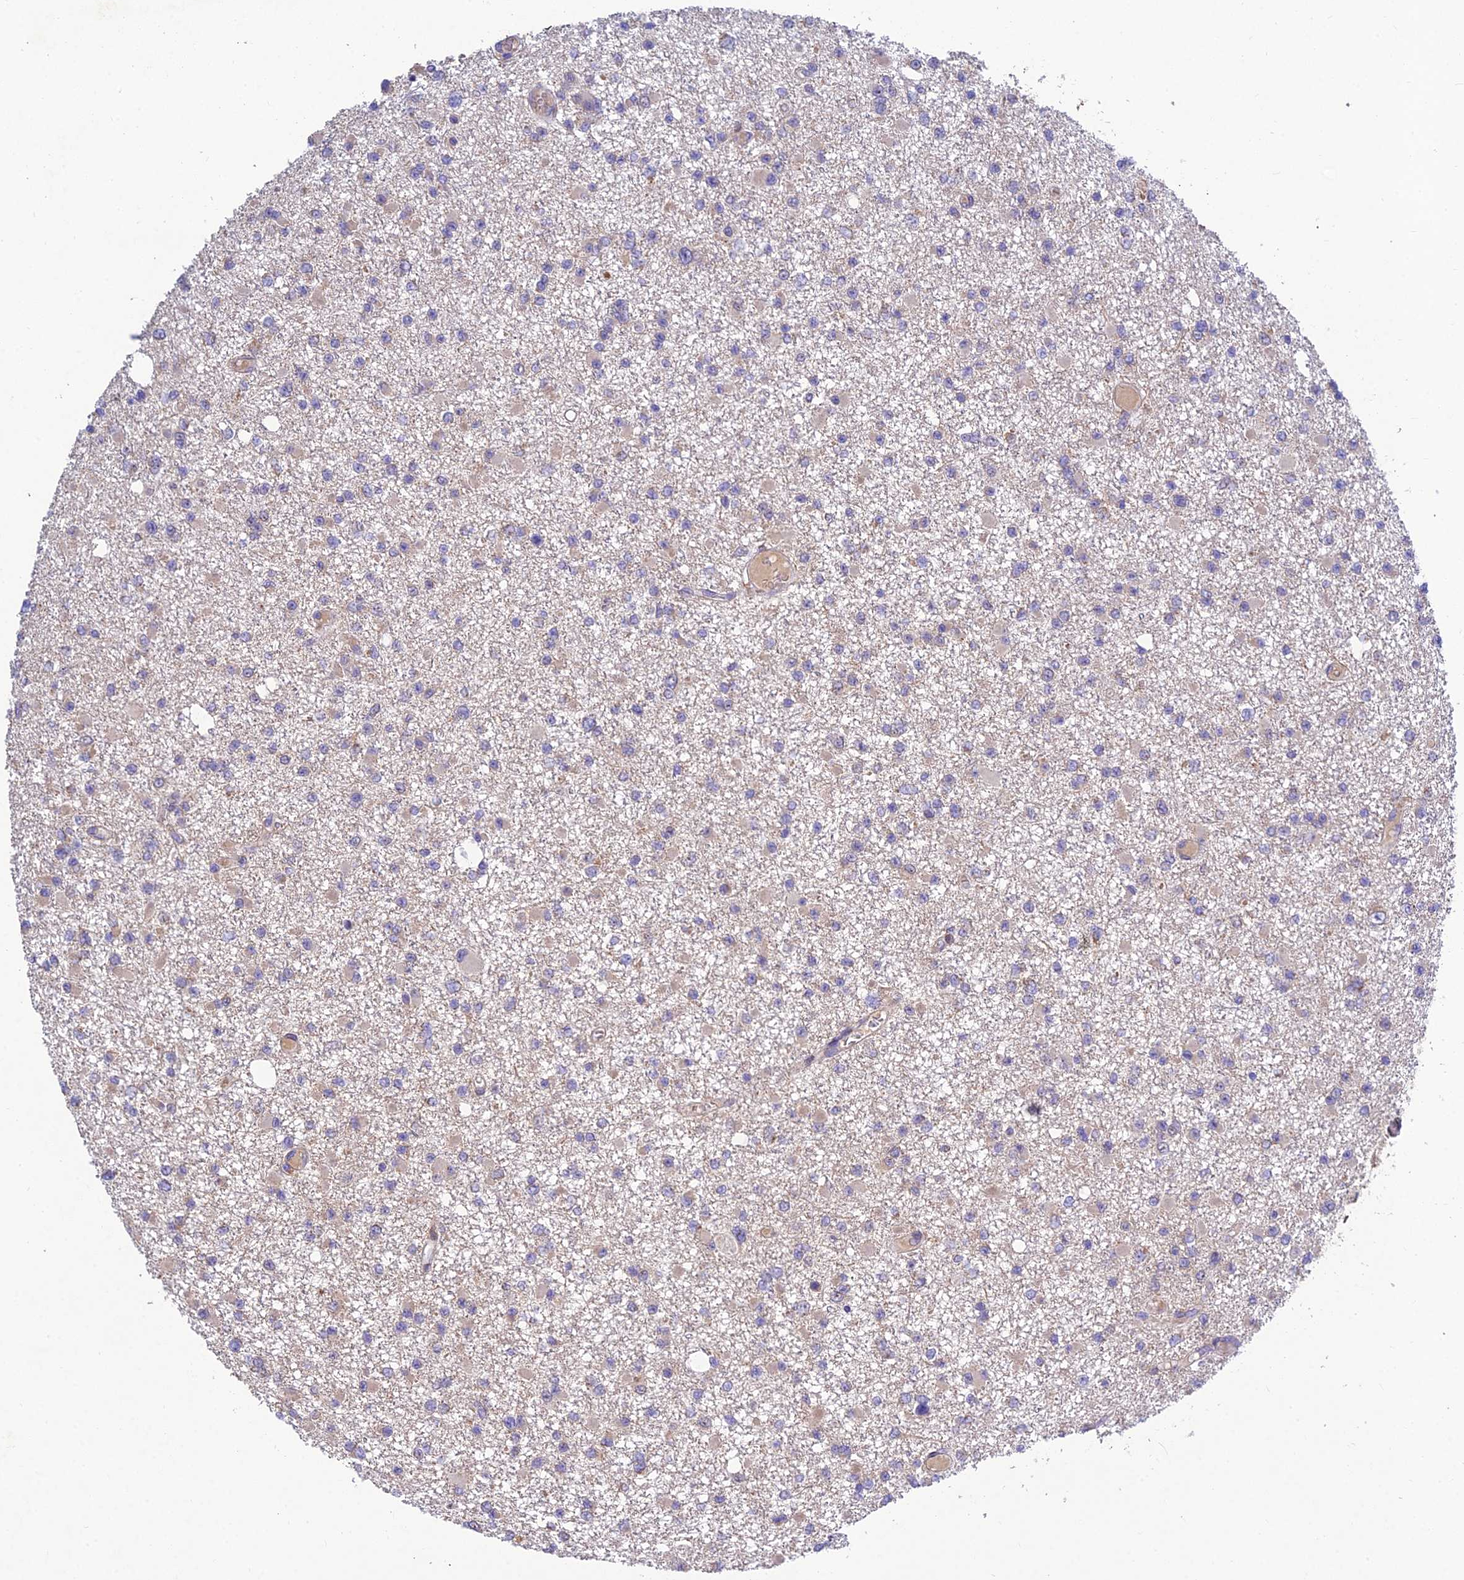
{"staining": {"intensity": "negative", "quantity": "none", "location": "none"}, "tissue": "glioma", "cell_type": "Tumor cells", "image_type": "cancer", "snomed": [{"axis": "morphology", "description": "Glioma, malignant, Low grade"}, {"axis": "topography", "description": "Brain"}], "caption": "Tumor cells show no significant positivity in low-grade glioma (malignant).", "gene": "MGAT2", "patient": {"sex": "female", "age": 22}}